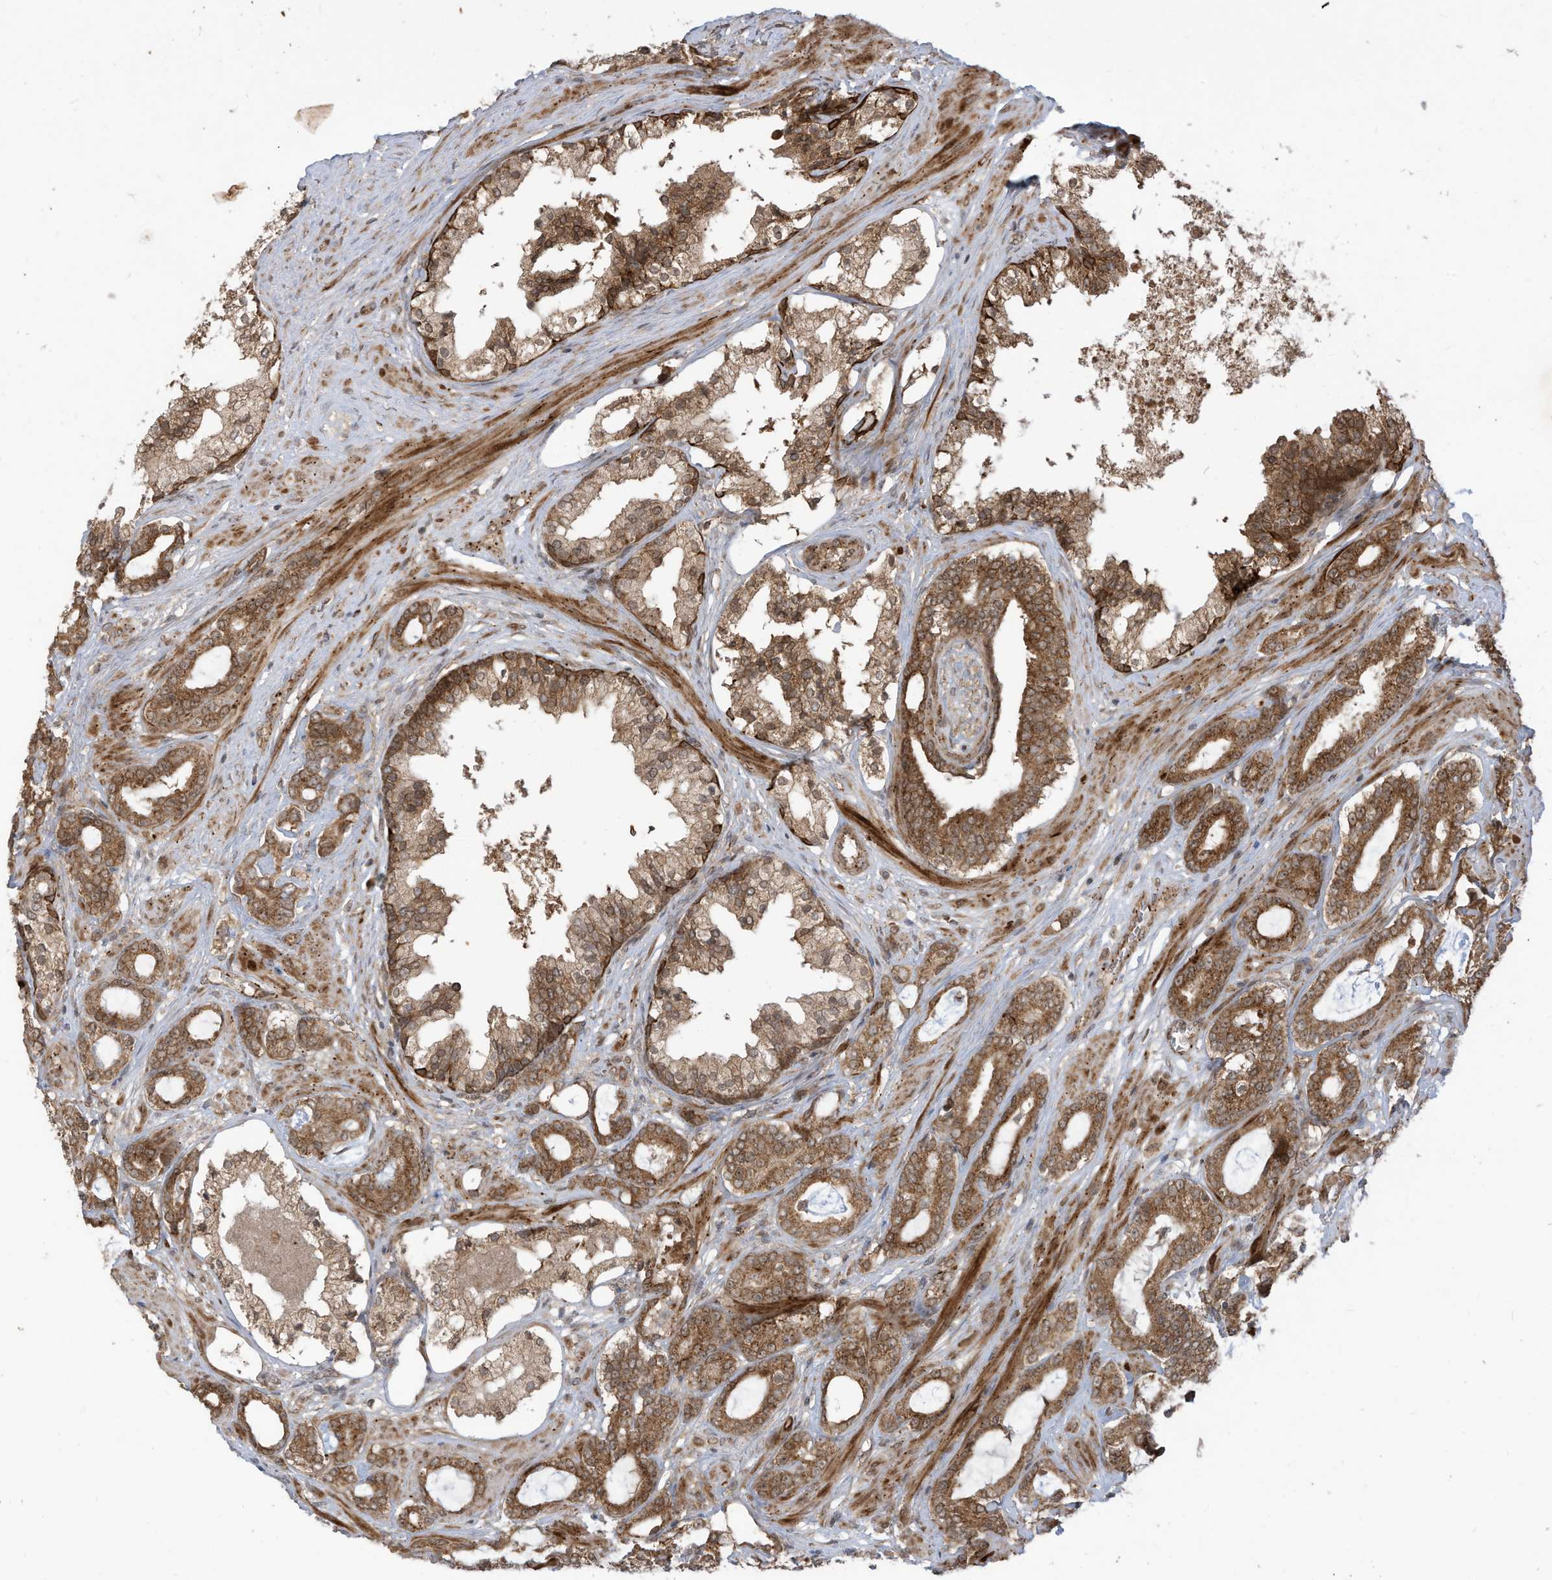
{"staining": {"intensity": "moderate", "quantity": ">75%", "location": "cytoplasmic/membranous"}, "tissue": "prostate cancer", "cell_type": "Tumor cells", "image_type": "cancer", "snomed": [{"axis": "morphology", "description": "Adenocarcinoma, High grade"}, {"axis": "topography", "description": "Prostate"}], "caption": "Prostate cancer stained for a protein reveals moderate cytoplasmic/membranous positivity in tumor cells.", "gene": "TRIM67", "patient": {"sex": "male", "age": 58}}